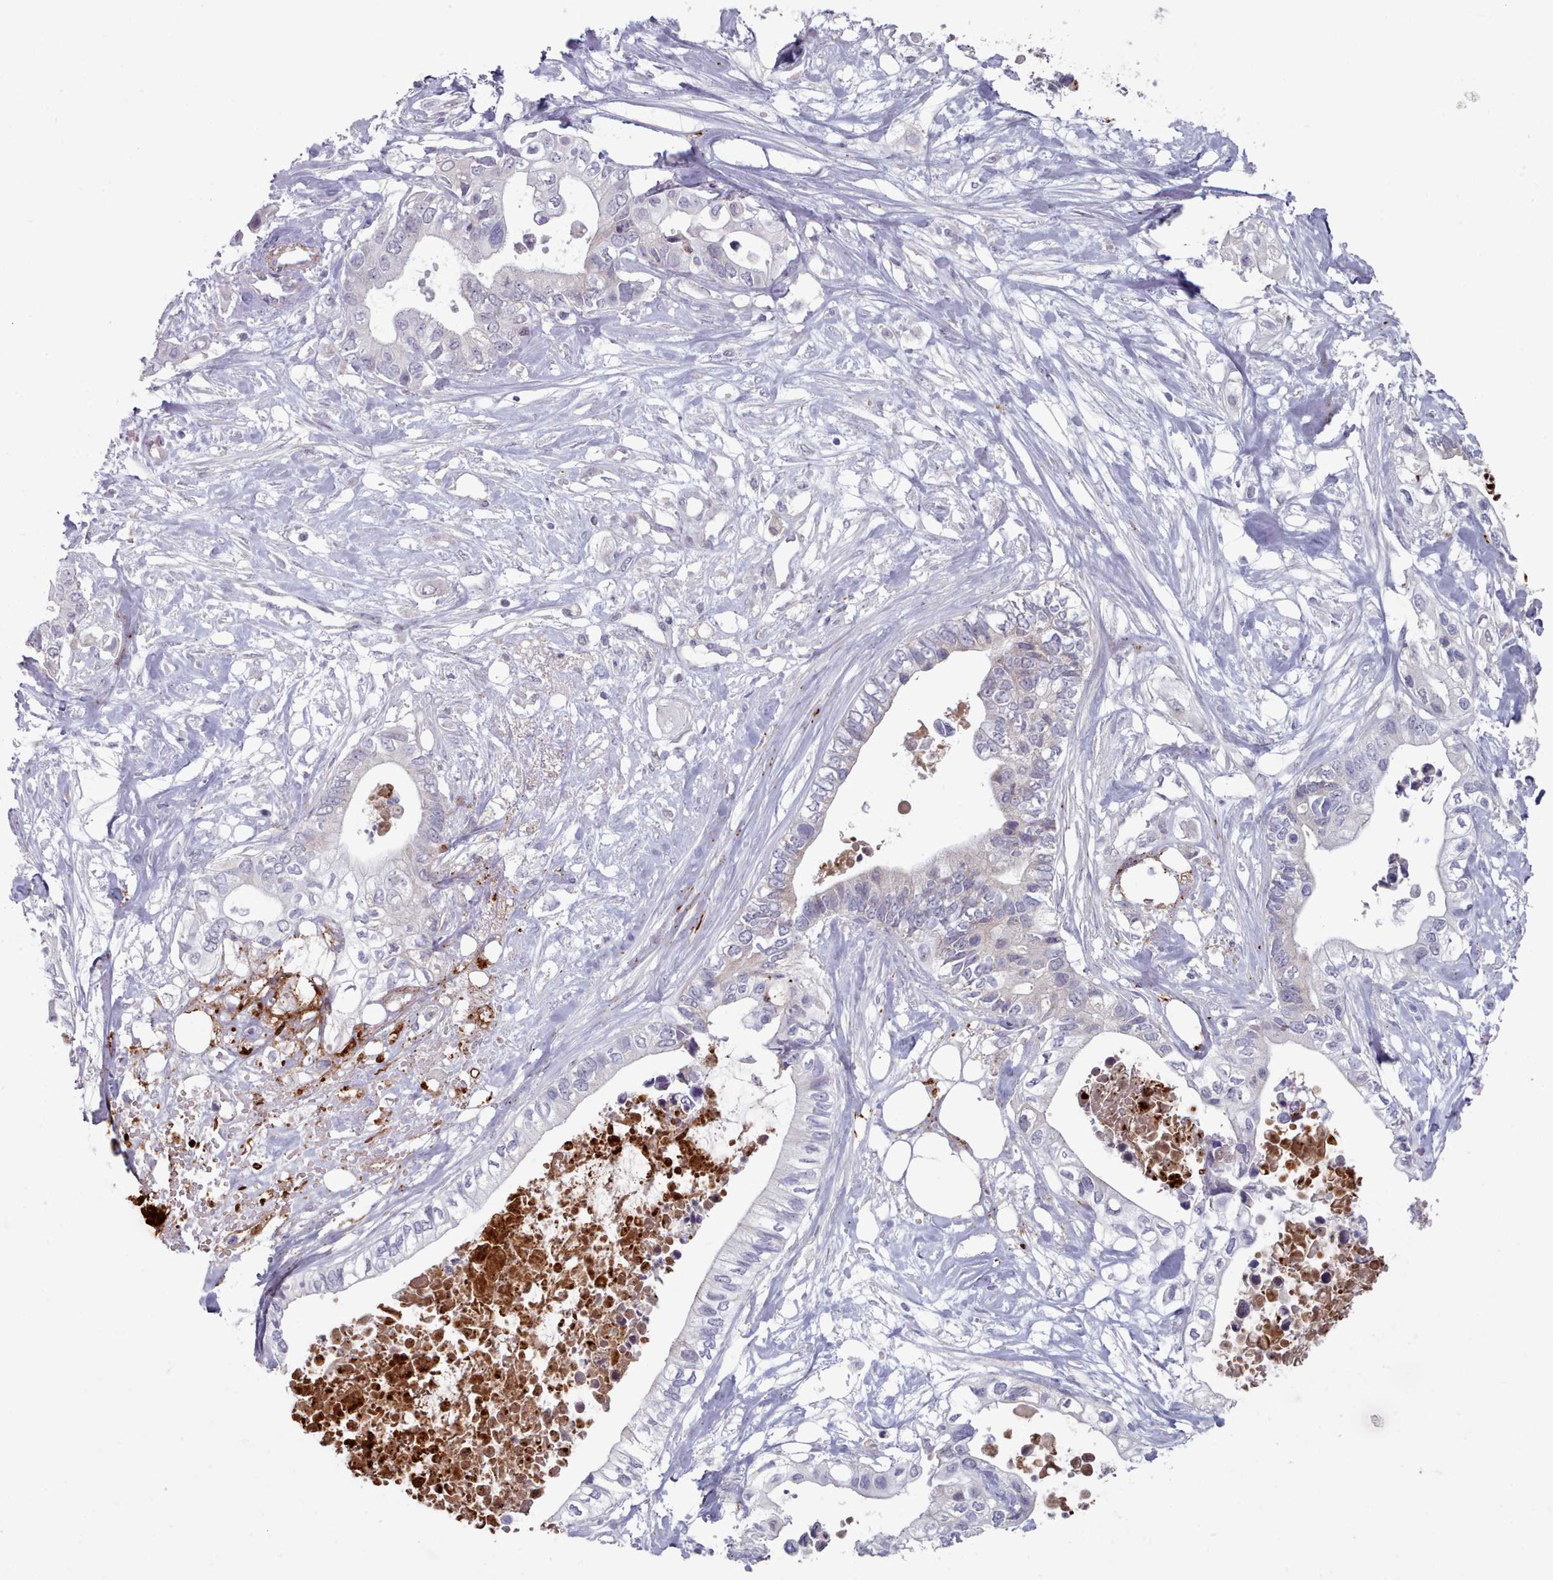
{"staining": {"intensity": "negative", "quantity": "none", "location": "none"}, "tissue": "pancreatic cancer", "cell_type": "Tumor cells", "image_type": "cancer", "snomed": [{"axis": "morphology", "description": "Adenocarcinoma, NOS"}, {"axis": "topography", "description": "Pancreas"}], "caption": "IHC image of pancreatic cancer (adenocarcinoma) stained for a protein (brown), which exhibits no expression in tumor cells.", "gene": "TRARG1", "patient": {"sex": "female", "age": 63}}